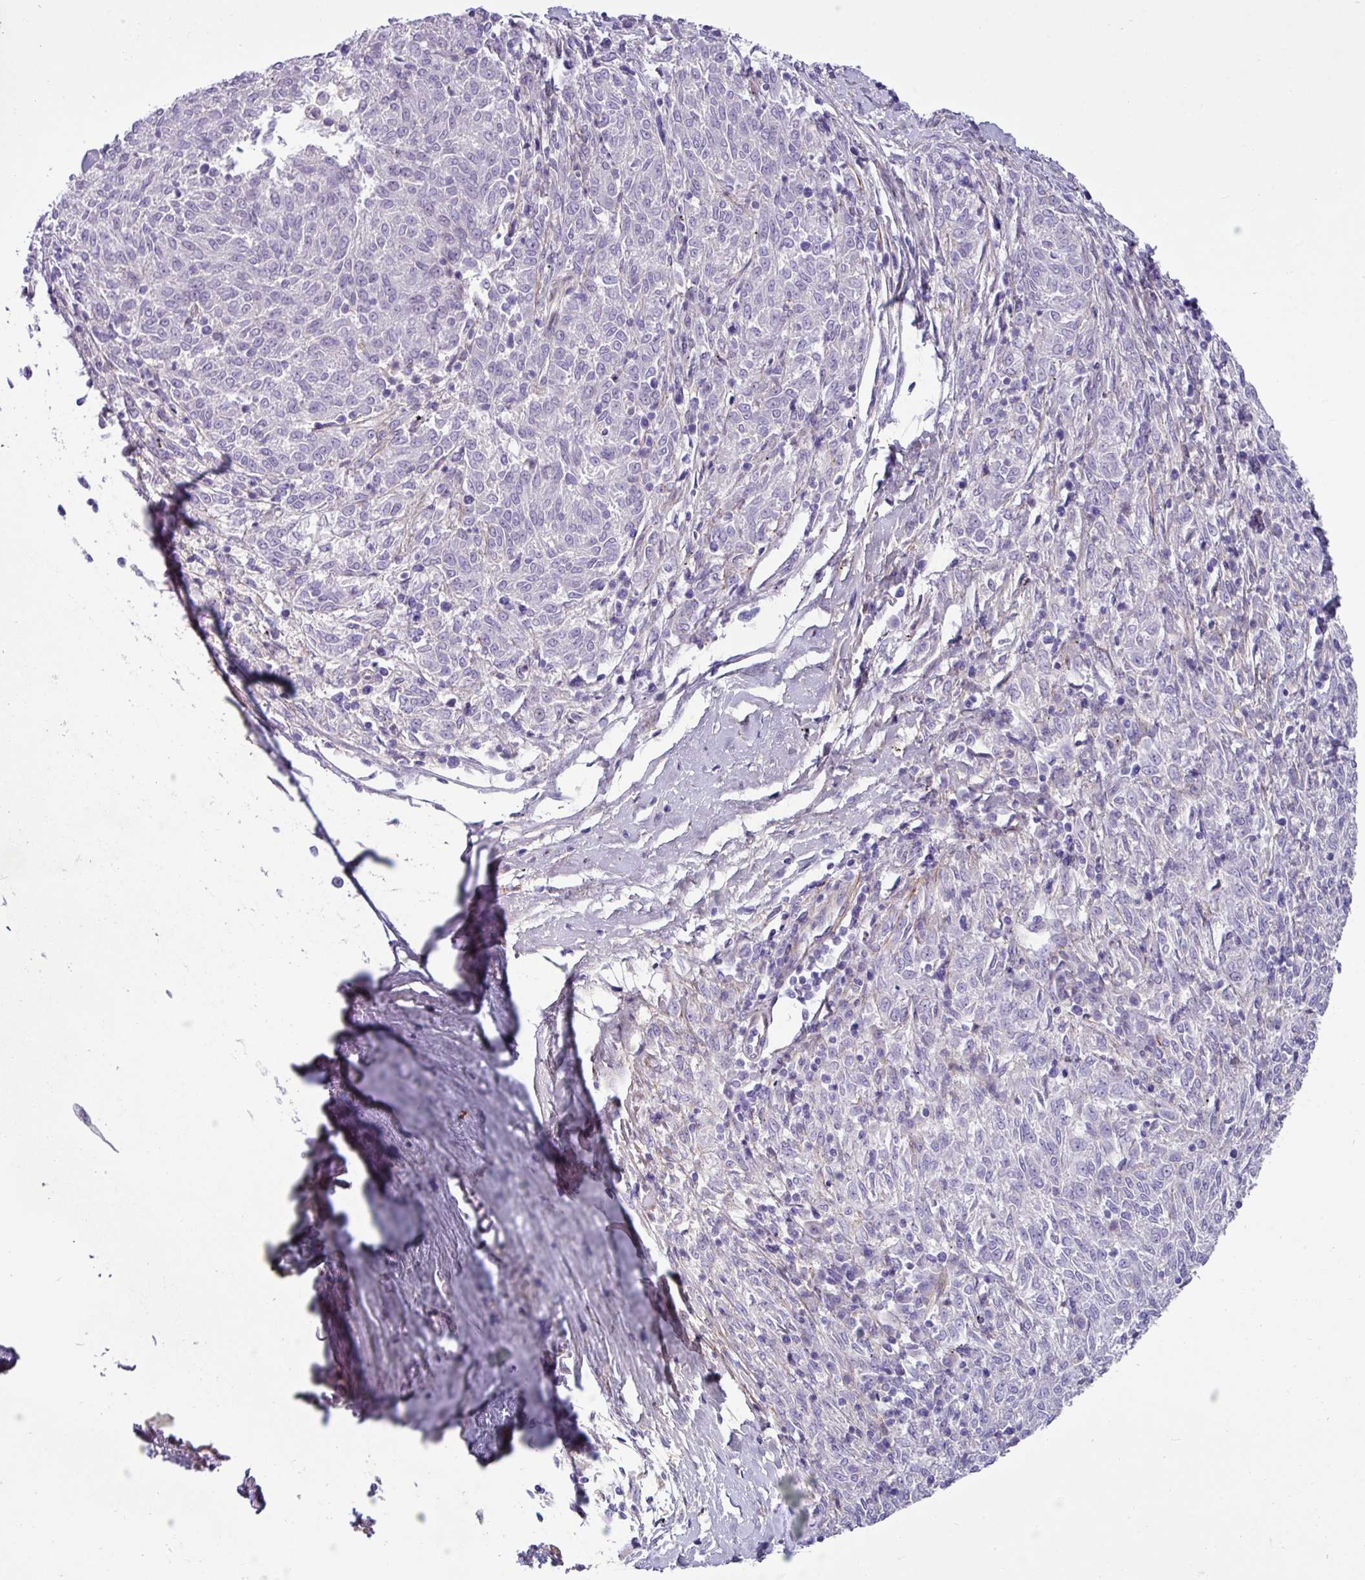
{"staining": {"intensity": "negative", "quantity": "none", "location": "none"}, "tissue": "melanoma", "cell_type": "Tumor cells", "image_type": "cancer", "snomed": [{"axis": "morphology", "description": "Malignant melanoma, NOS"}, {"axis": "topography", "description": "Skin"}], "caption": "IHC image of neoplastic tissue: human melanoma stained with DAB (3,3'-diaminobenzidine) exhibits no significant protein expression in tumor cells.", "gene": "KIRREL3", "patient": {"sex": "female", "age": 72}}